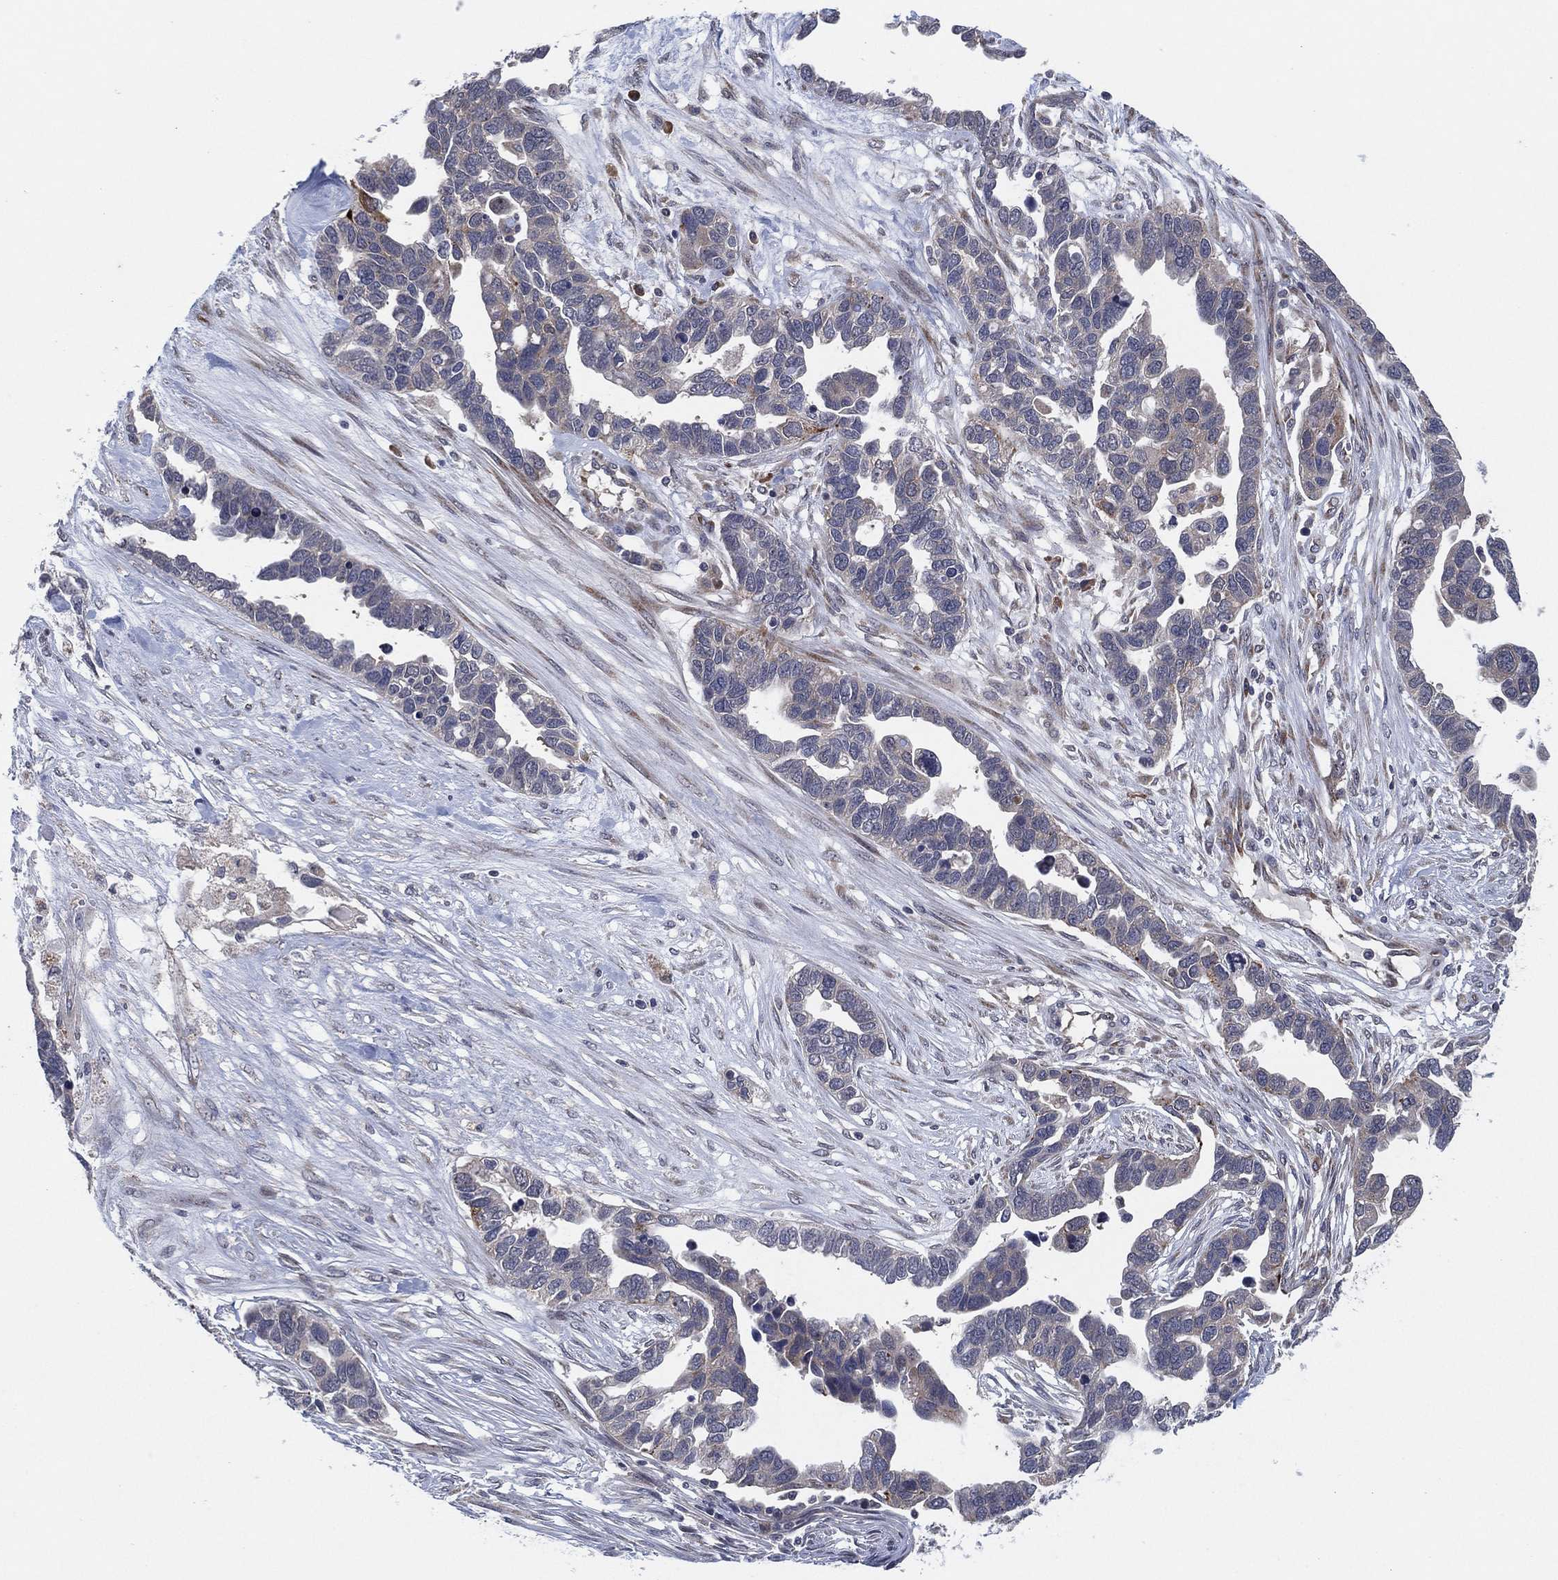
{"staining": {"intensity": "negative", "quantity": "none", "location": "none"}, "tissue": "ovarian cancer", "cell_type": "Tumor cells", "image_type": "cancer", "snomed": [{"axis": "morphology", "description": "Cystadenocarcinoma, serous, NOS"}, {"axis": "topography", "description": "Ovary"}], "caption": "DAB immunohistochemical staining of human ovarian cancer (serous cystadenocarcinoma) reveals no significant positivity in tumor cells. Brightfield microscopy of immunohistochemistry stained with DAB (3,3'-diaminobenzidine) (brown) and hematoxylin (blue), captured at high magnification.", "gene": "FAM104A", "patient": {"sex": "female", "age": 54}}